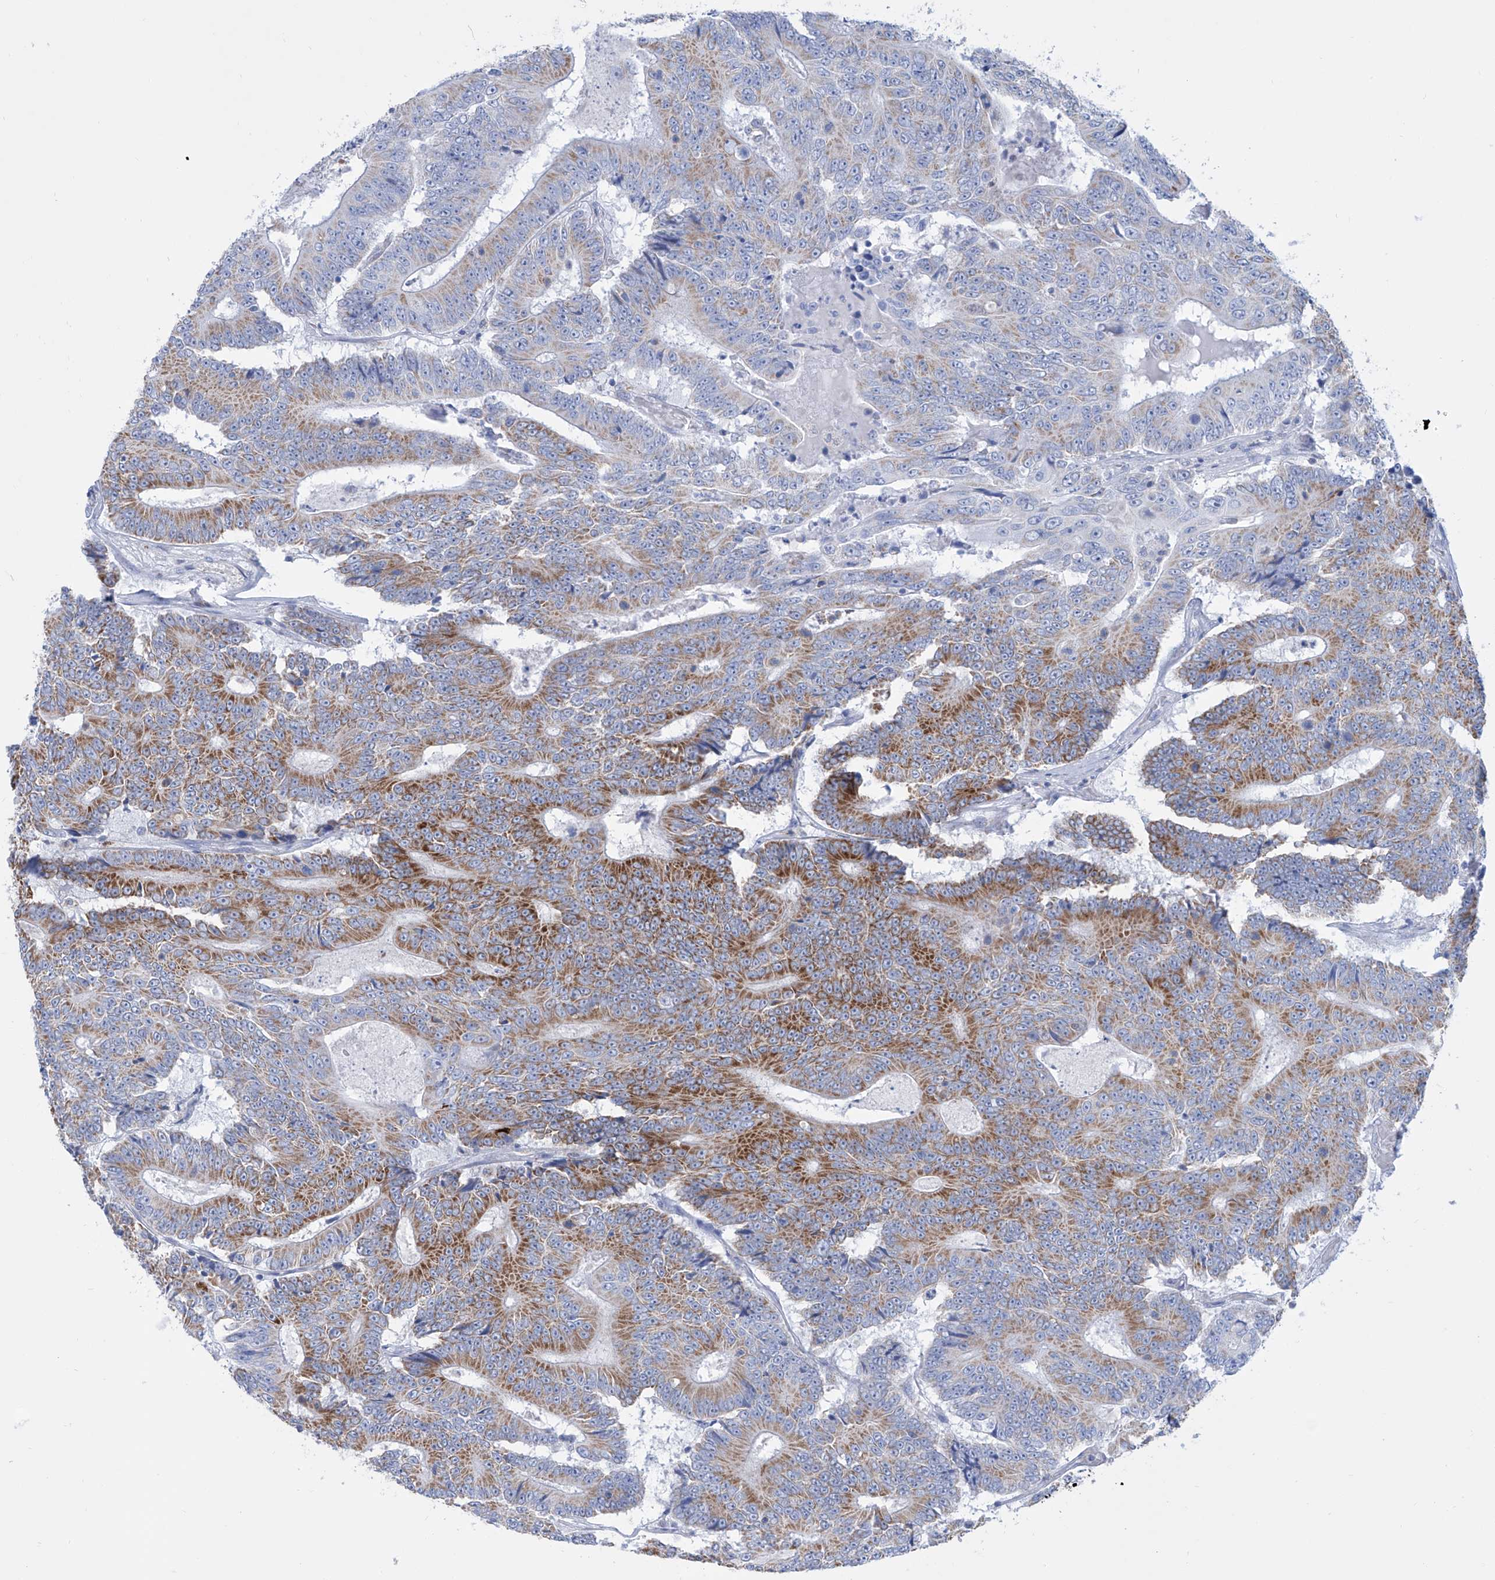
{"staining": {"intensity": "moderate", "quantity": ">75%", "location": "cytoplasmic/membranous"}, "tissue": "colorectal cancer", "cell_type": "Tumor cells", "image_type": "cancer", "snomed": [{"axis": "morphology", "description": "Adenocarcinoma, NOS"}, {"axis": "topography", "description": "Colon"}], "caption": "Tumor cells exhibit moderate cytoplasmic/membranous staining in about >75% of cells in adenocarcinoma (colorectal). (DAB (3,3'-diaminobenzidine) IHC, brown staining for protein, blue staining for nuclei).", "gene": "ALDH6A1", "patient": {"sex": "male", "age": 83}}